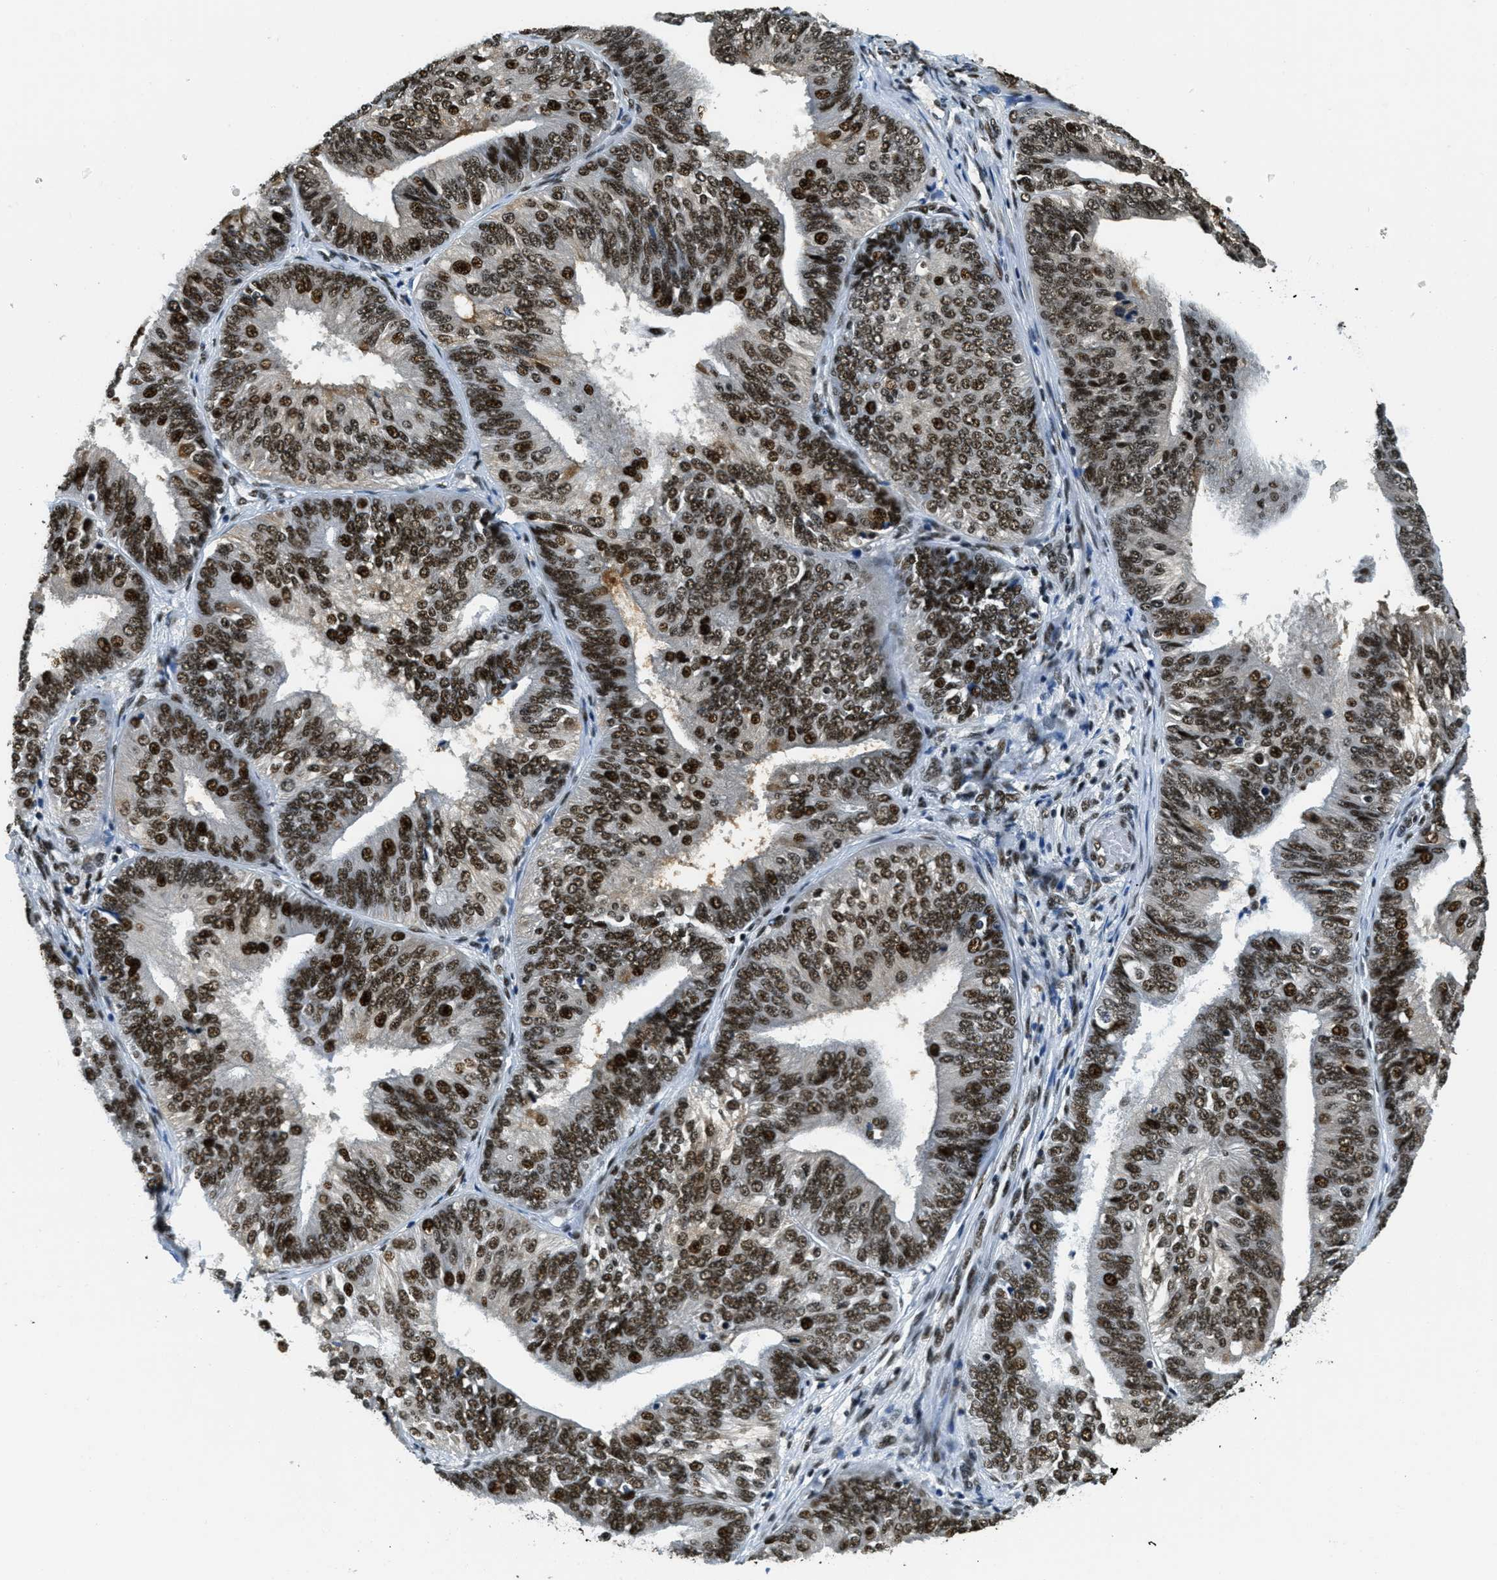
{"staining": {"intensity": "strong", "quantity": ">75%", "location": "nuclear"}, "tissue": "endometrial cancer", "cell_type": "Tumor cells", "image_type": "cancer", "snomed": [{"axis": "morphology", "description": "Adenocarcinoma, NOS"}, {"axis": "topography", "description": "Endometrium"}], "caption": "Adenocarcinoma (endometrial) stained with immunohistochemistry demonstrates strong nuclear expression in approximately >75% of tumor cells.", "gene": "SSB", "patient": {"sex": "female", "age": 58}}